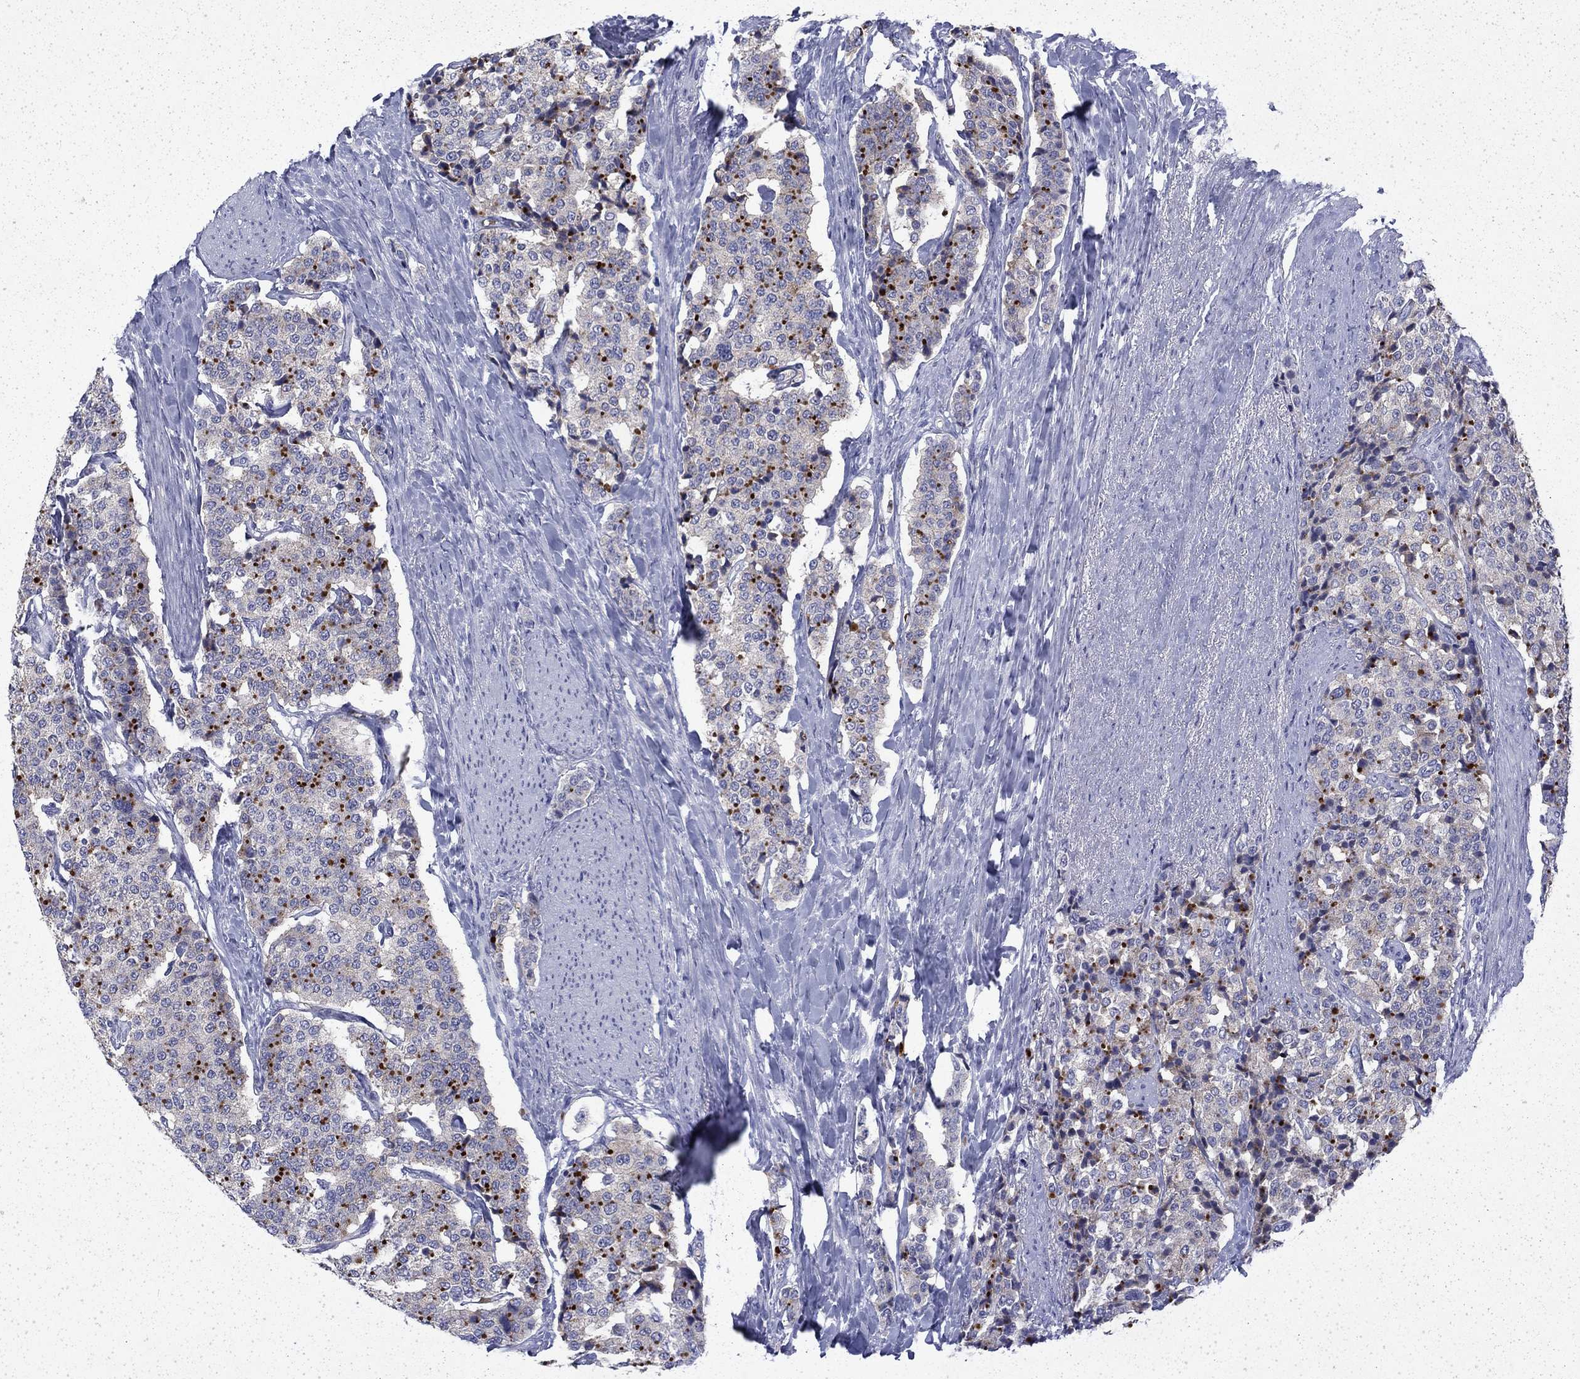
{"staining": {"intensity": "strong", "quantity": "<25%", "location": "cytoplasmic/membranous"}, "tissue": "carcinoid", "cell_type": "Tumor cells", "image_type": "cancer", "snomed": [{"axis": "morphology", "description": "Carcinoid, malignant, NOS"}, {"axis": "topography", "description": "Small intestine"}], "caption": "Human carcinoid stained with a protein marker shows strong staining in tumor cells.", "gene": "ENPP6", "patient": {"sex": "female", "age": 58}}